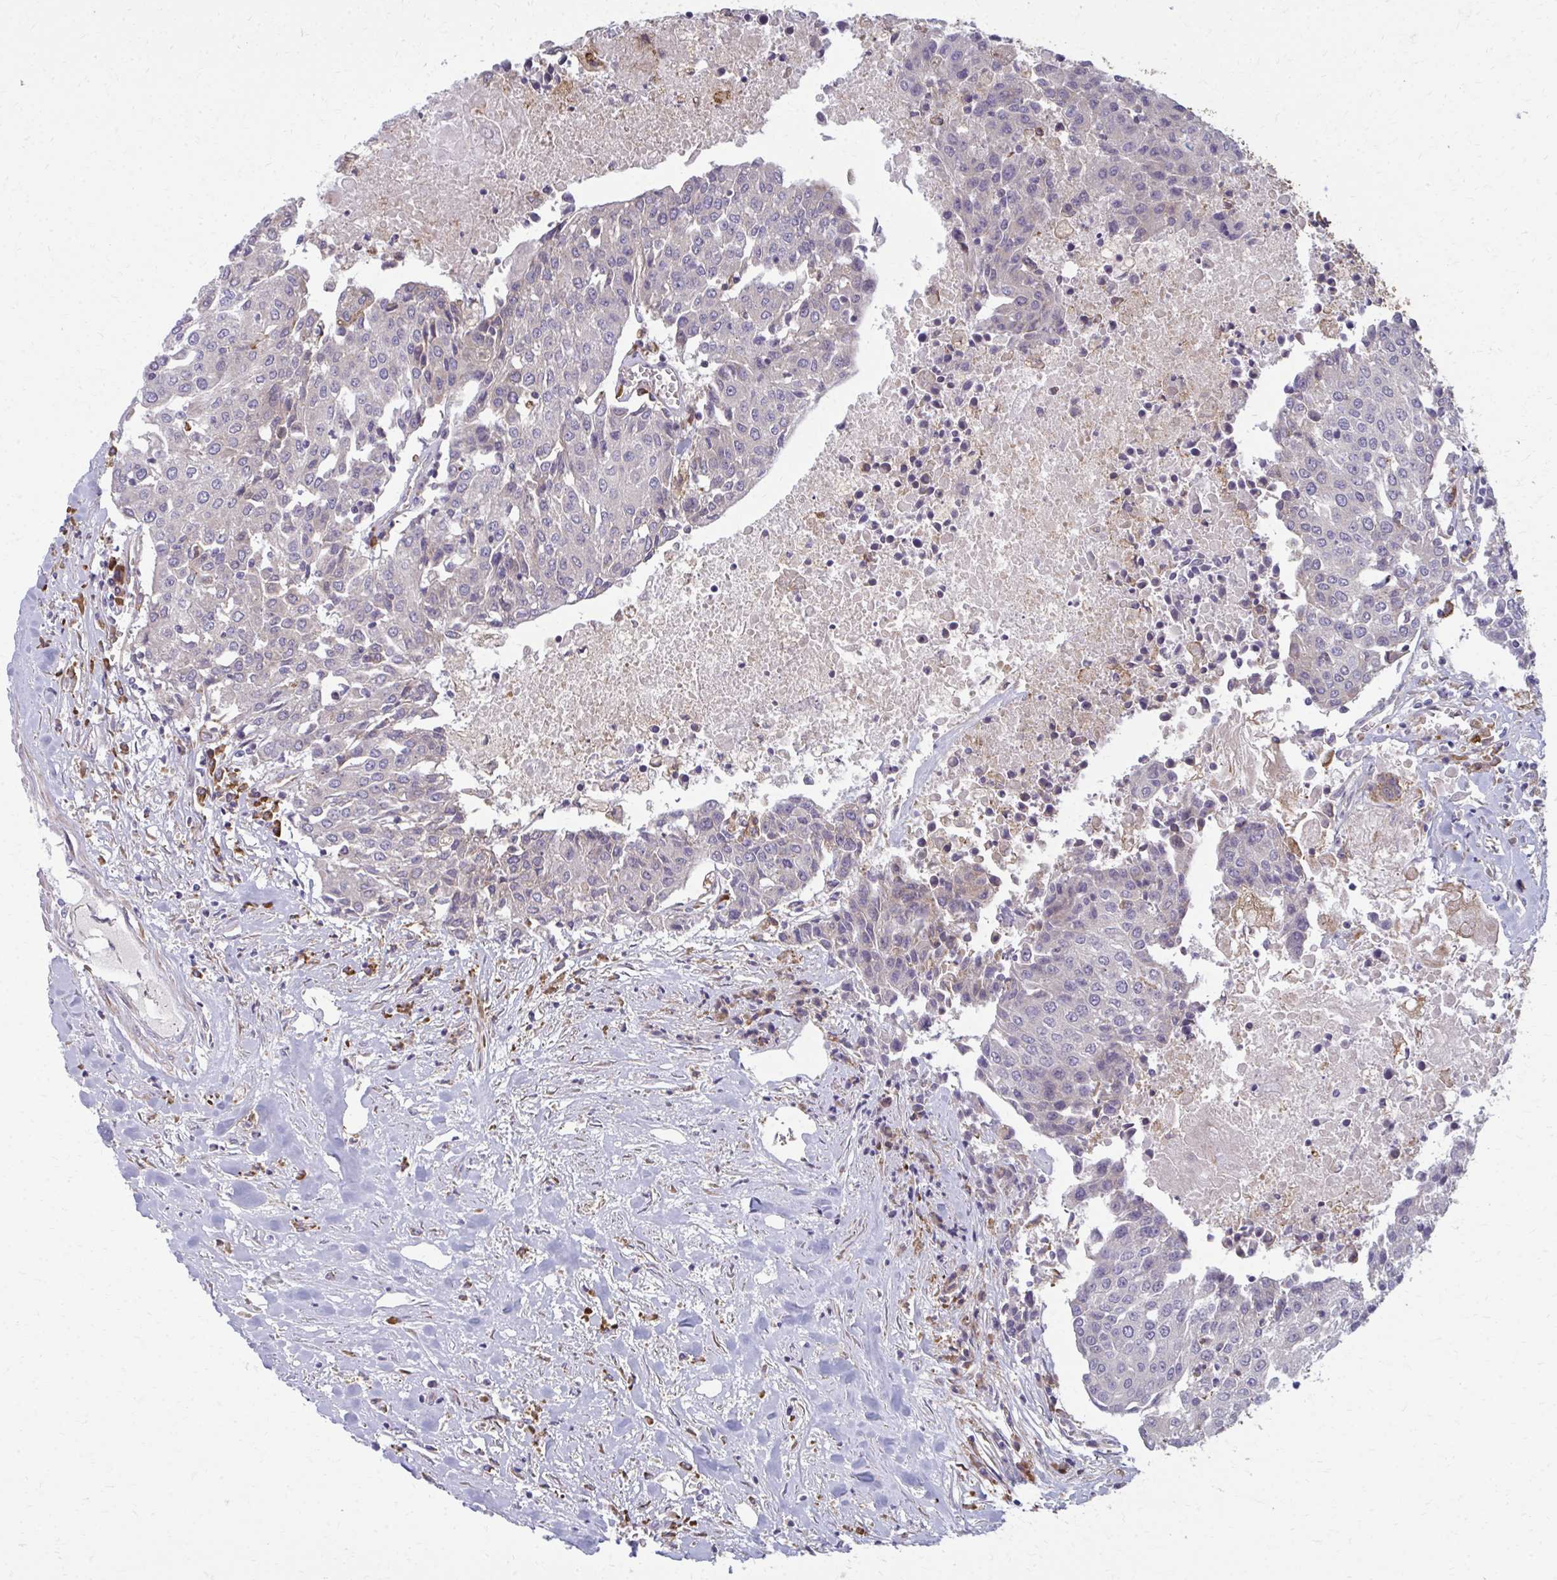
{"staining": {"intensity": "negative", "quantity": "none", "location": "none"}, "tissue": "urothelial cancer", "cell_type": "Tumor cells", "image_type": "cancer", "snomed": [{"axis": "morphology", "description": "Urothelial carcinoma, High grade"}, {"axis": "topography", "description": "Urinary bladder"}], "caption": "Immunohistochemistry (IHC) of human urothelial cancer exhibits no expression in tumor cells. (Immunohistochemistry (IHC), brightfield microscopy, high magnification).", "gene": "CEMP1", "patient": {"sex": "female", "age": 85}}